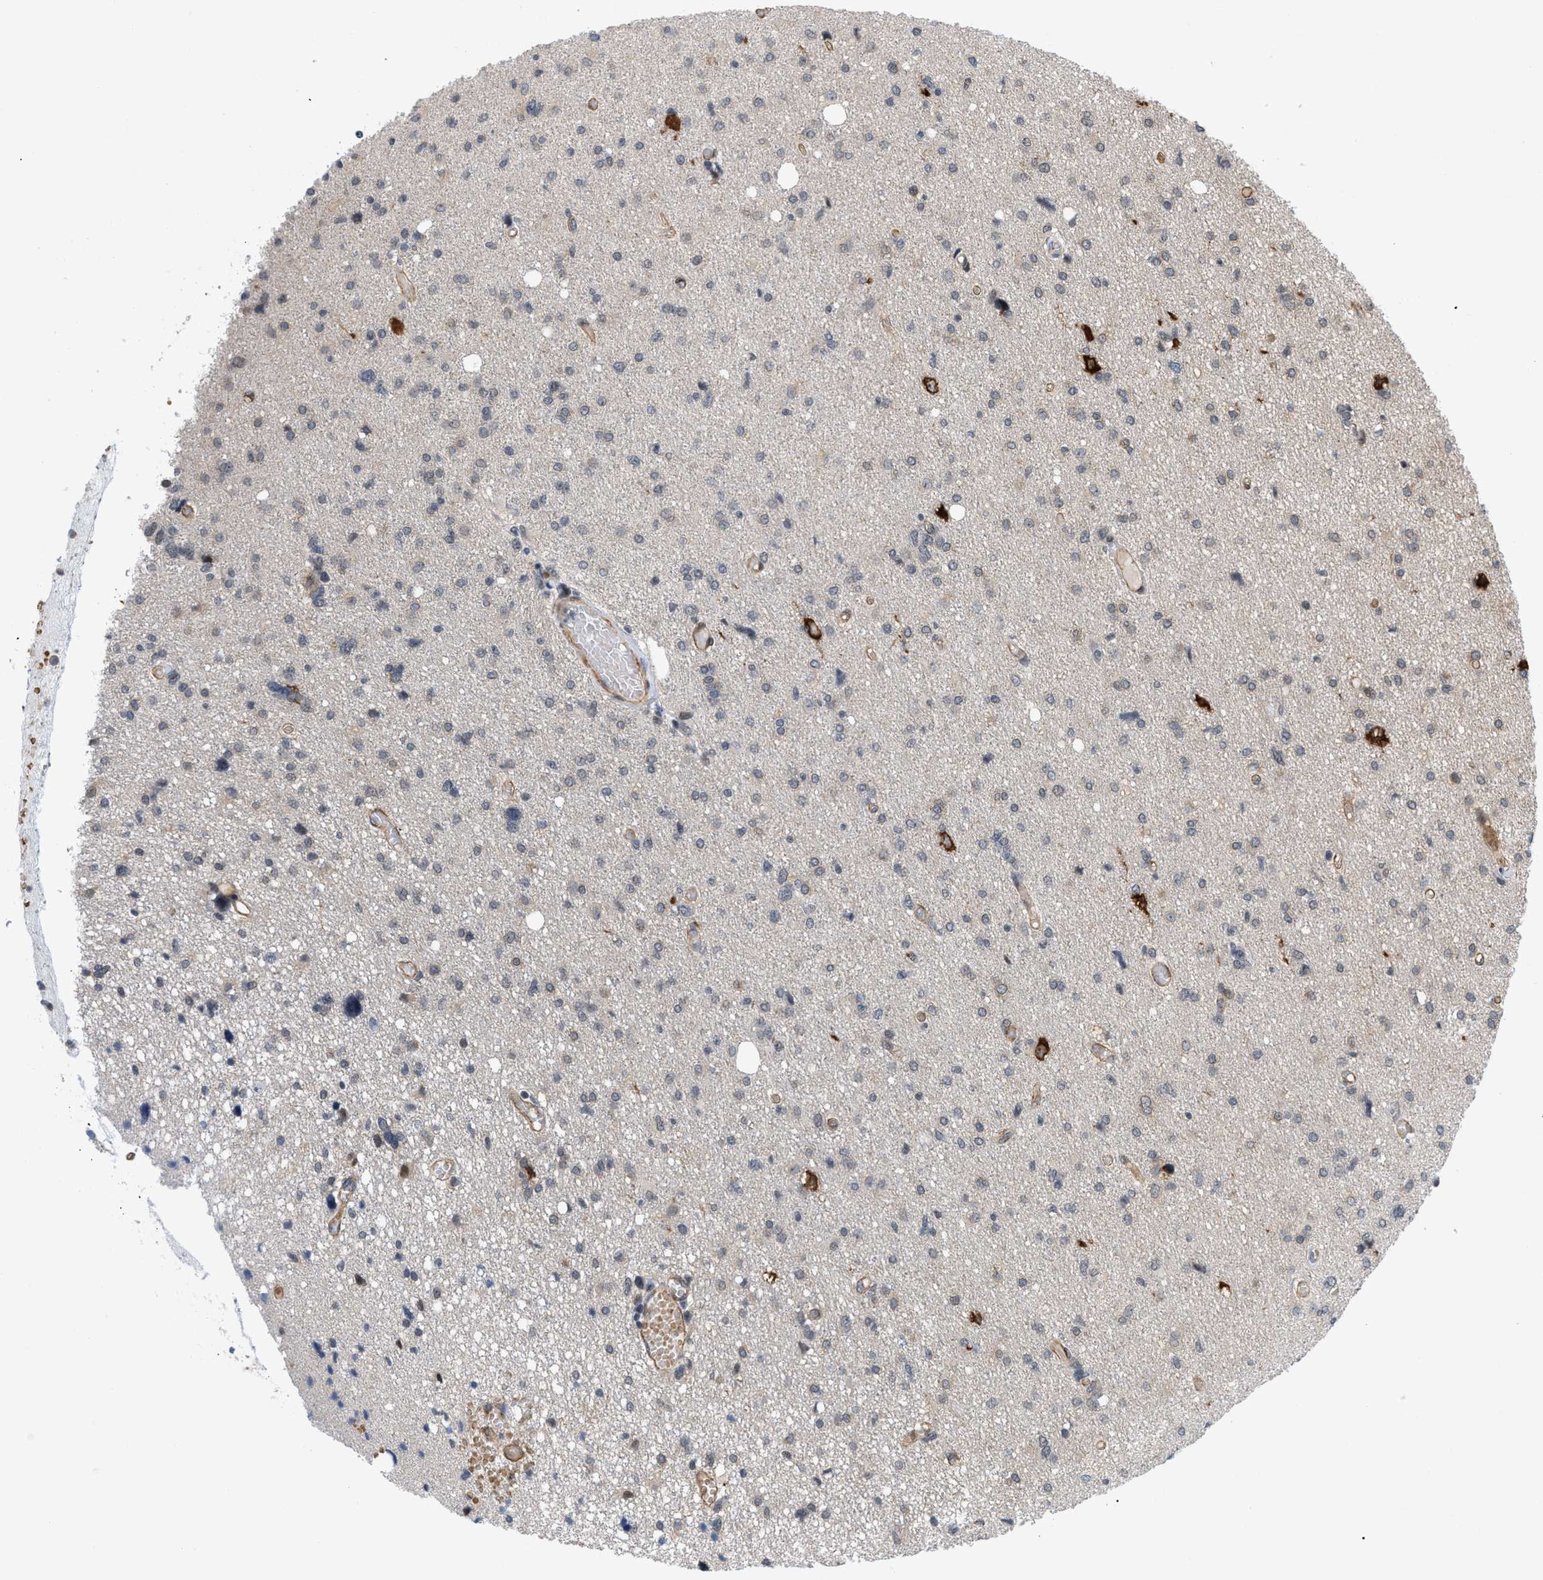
{"staining": {"intensity": "weak", "quantity": "<25%", "location": "cytoplasmic/membranous"}, "tissue": "glioma", "cell_type": "Tumor cells", "image_type": "cancer", "snomed": [{"axis": "morphology", "description": "Glioma, malignant, High grade"}, {"axis": "topography", "description": "Brain"}], "caption": "A photomicrograph of human malignant glioma (high-grade) is negative for staining in tumor cells.", "gene": "GPRASP2", "patient": {"sex": "female", "age": 59}}